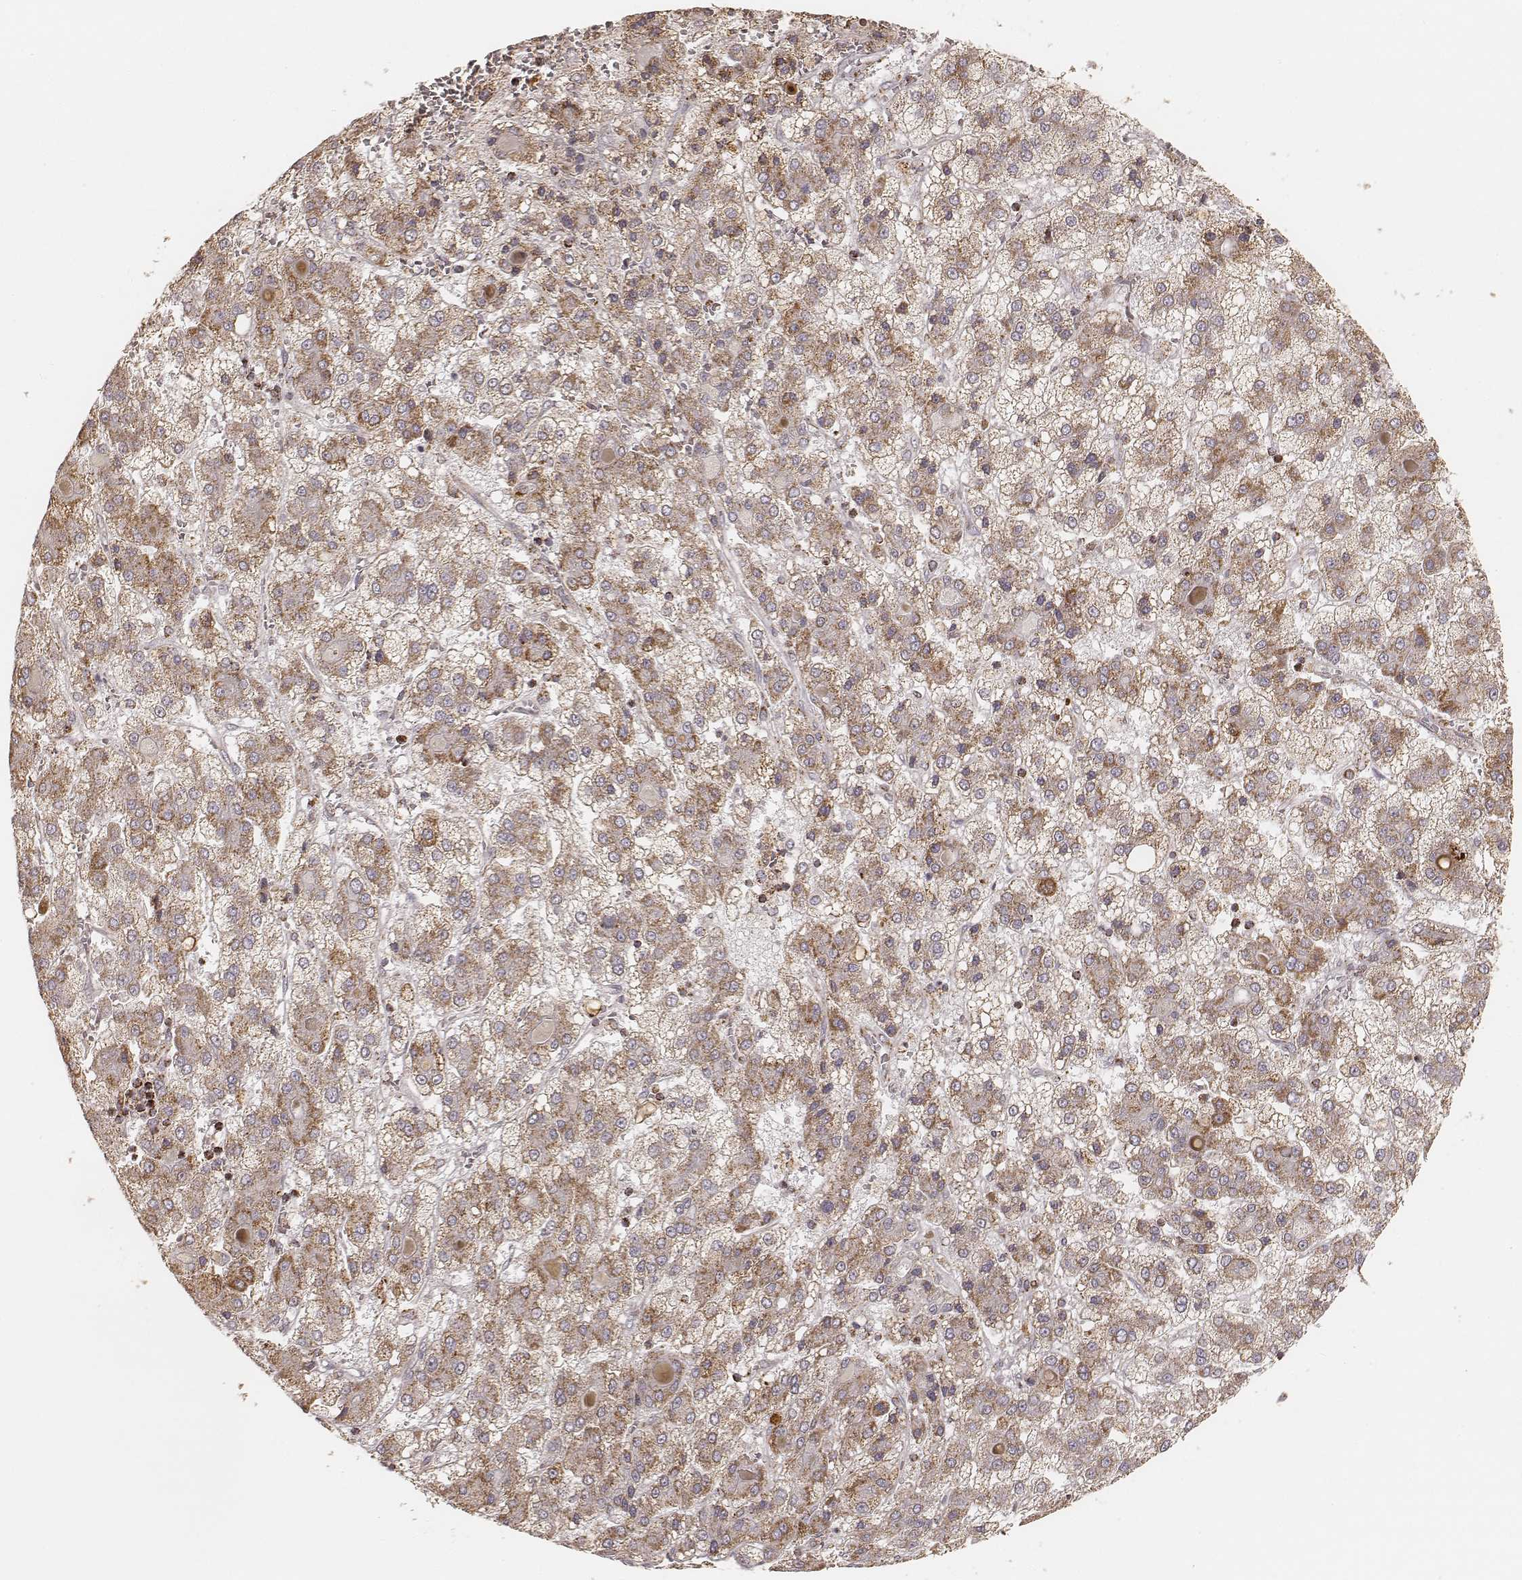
{"staining": {"intensity": "weak", "quantity": ">75%", "location": "cytoplasmic/membranous"}, "tissue": "liver cancer", "cell_type": "Tumor cells", "image_type": "cancer", "snomed": [{"axis": "morphology", "description": "Carcinoma, Hepatocellular, NOS"}, {"axis": "topography", "description": "Liver"}], "caption": "A low amount of weak cytoplasmic/membranous staining is present in approximately >75% of tumor cells in liver hepatocellular carcinoma tissue.", "gene": "CS", "patient": {"sex": "male", "age": 73}}